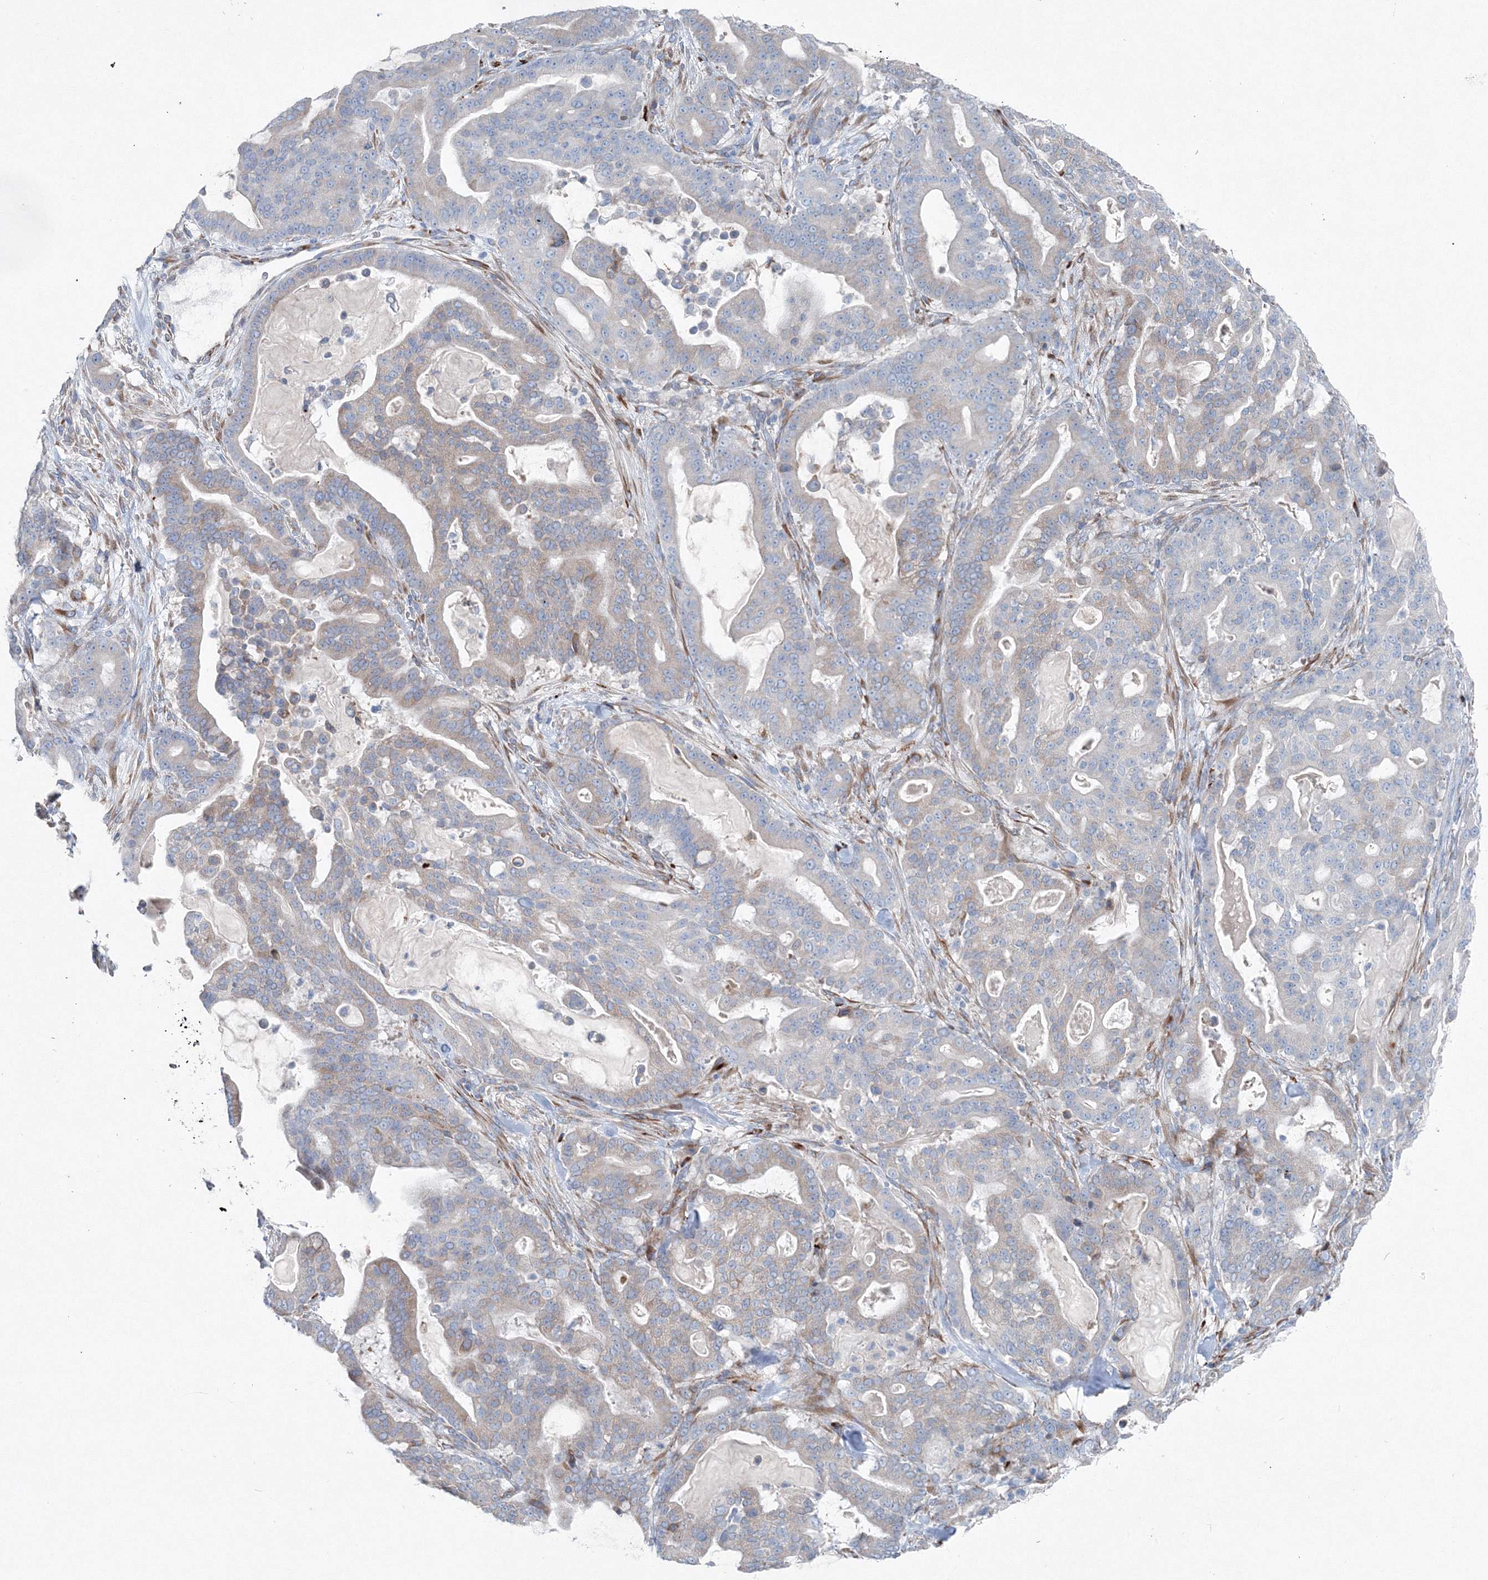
{"staining": {"intensity": "weak", "quantity": "<25%", "location": "cytoplasmic/membranous"}, "tissue": "pancreatic cancer", "cell_type": "Tumor cells", "image_type": "cancer", "snomed": [{"axis": "morphology", "description": "Adenocarcinoma, NOS"}, {"axis": "topography", "description": "Pancreas"}], "caption": "A high-resolution micrograph shows immunohistochemistry staining of pancreatic cancer, which exhibits no significant positivity in tumor cells. The staining was performed using DAB to visualize the protein expression in brown, while the nuclei were stained in blue with hematoxylin (Magnification: 20x).", "gene": "RCN1", "patient": {"sex": "male", "age": 63}}